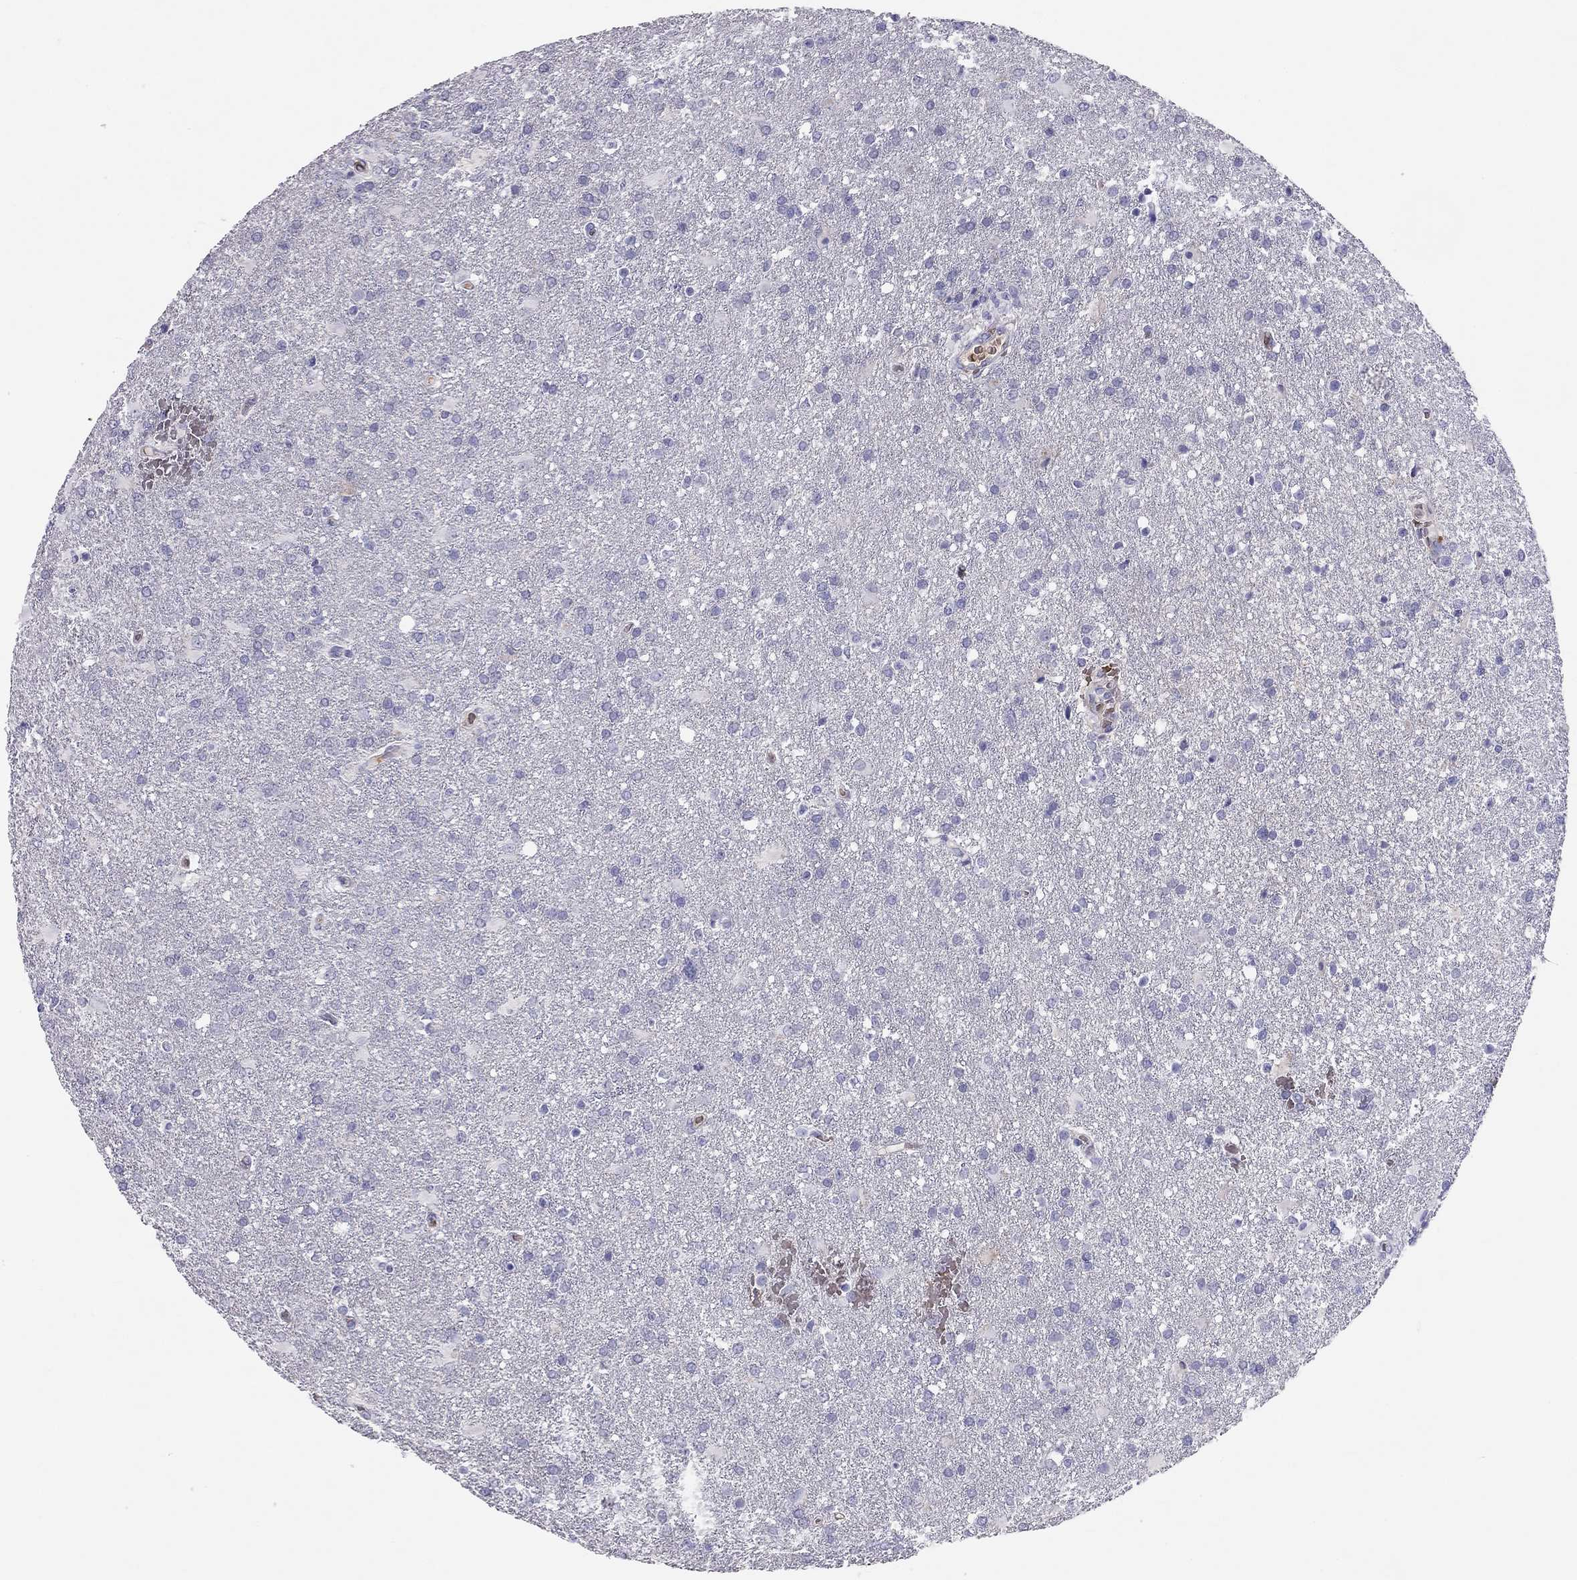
{"staining": {"intensity": "negative", "quantity": "none", "location": "none"}, "tissue": "glioma", "cell_type": "Tumor cells", "image_type": "cancer", "snomed": [{"axis": "morphology", "description": "Glioma, malignant, High grade"}, {"axis": "topography", "description": "Brain"}], "caption": "DAB immunohistochemical staining of human glioma shows no significant positivity in tumor cells.", "gene": "RHD", "patient": {"sex": "male", "age": 68}}